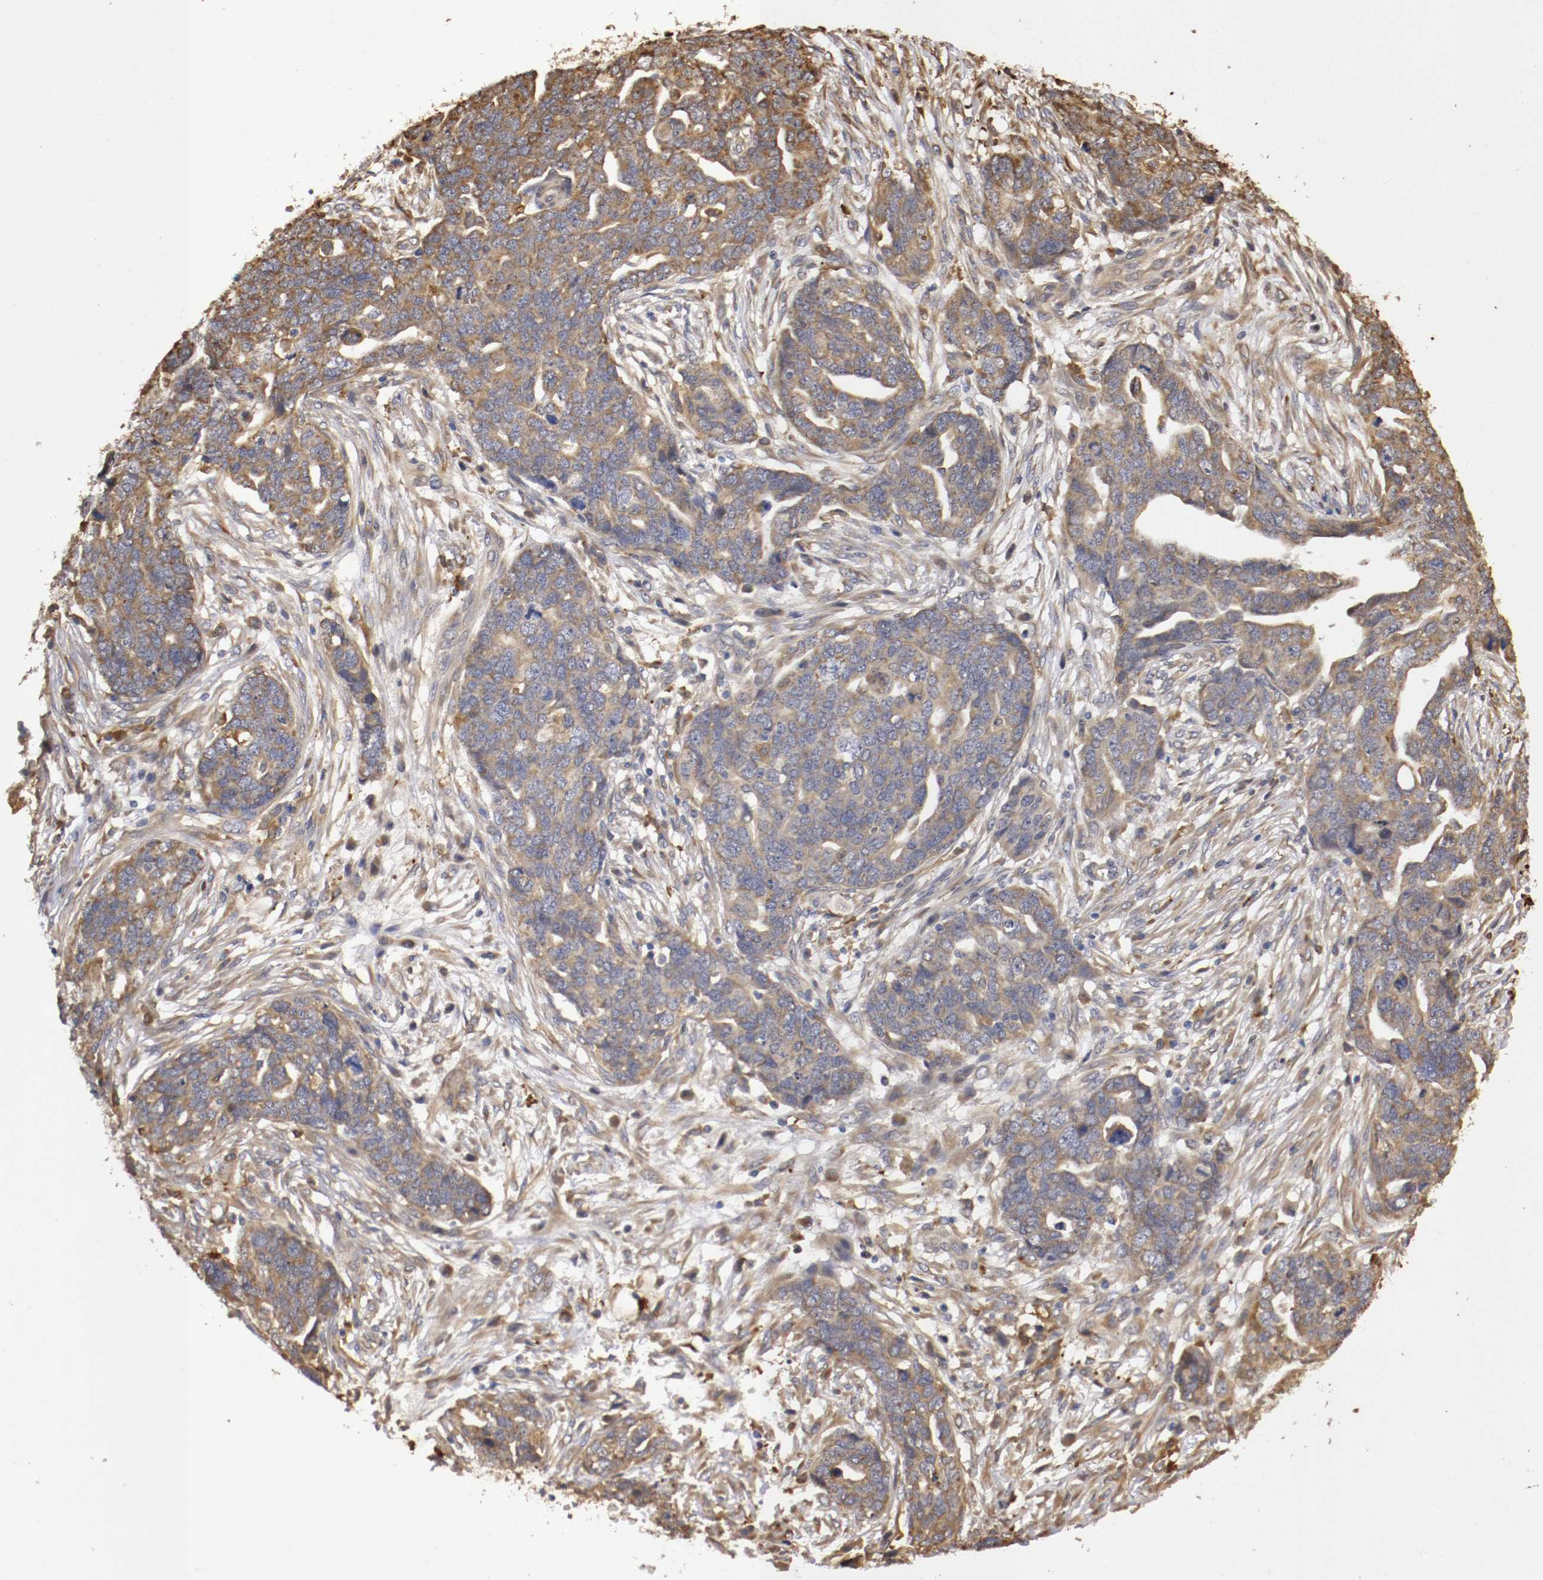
{"staining": {"intensity": "moderate", "quantity": "25%-75%", "location": "cytoplasmic/membranous"}, "tissue": "ovarian cancer", "cell_type": "Tumor cells", "image_type": "cancer", "snomed": [{"axis": "morphology", "description": "Normal tissue, NOS"}, {"axis": "morphology", "description": "Cystadenocarcinoma, serous, NOS"}, {"axis": "topography", "description": "Fallopian tube"}, {"axis": "topography", "description": "Ovary"}], "caption": "A photomicrograph showing moderate cytoplasmic/membranous positivity in about 25%-75% of tumor cells in ovarian cancer, as visualized by brown immunohistochemical staining.", "gene": "VEZT", "patient": {"sex": "female", "age": 56}}